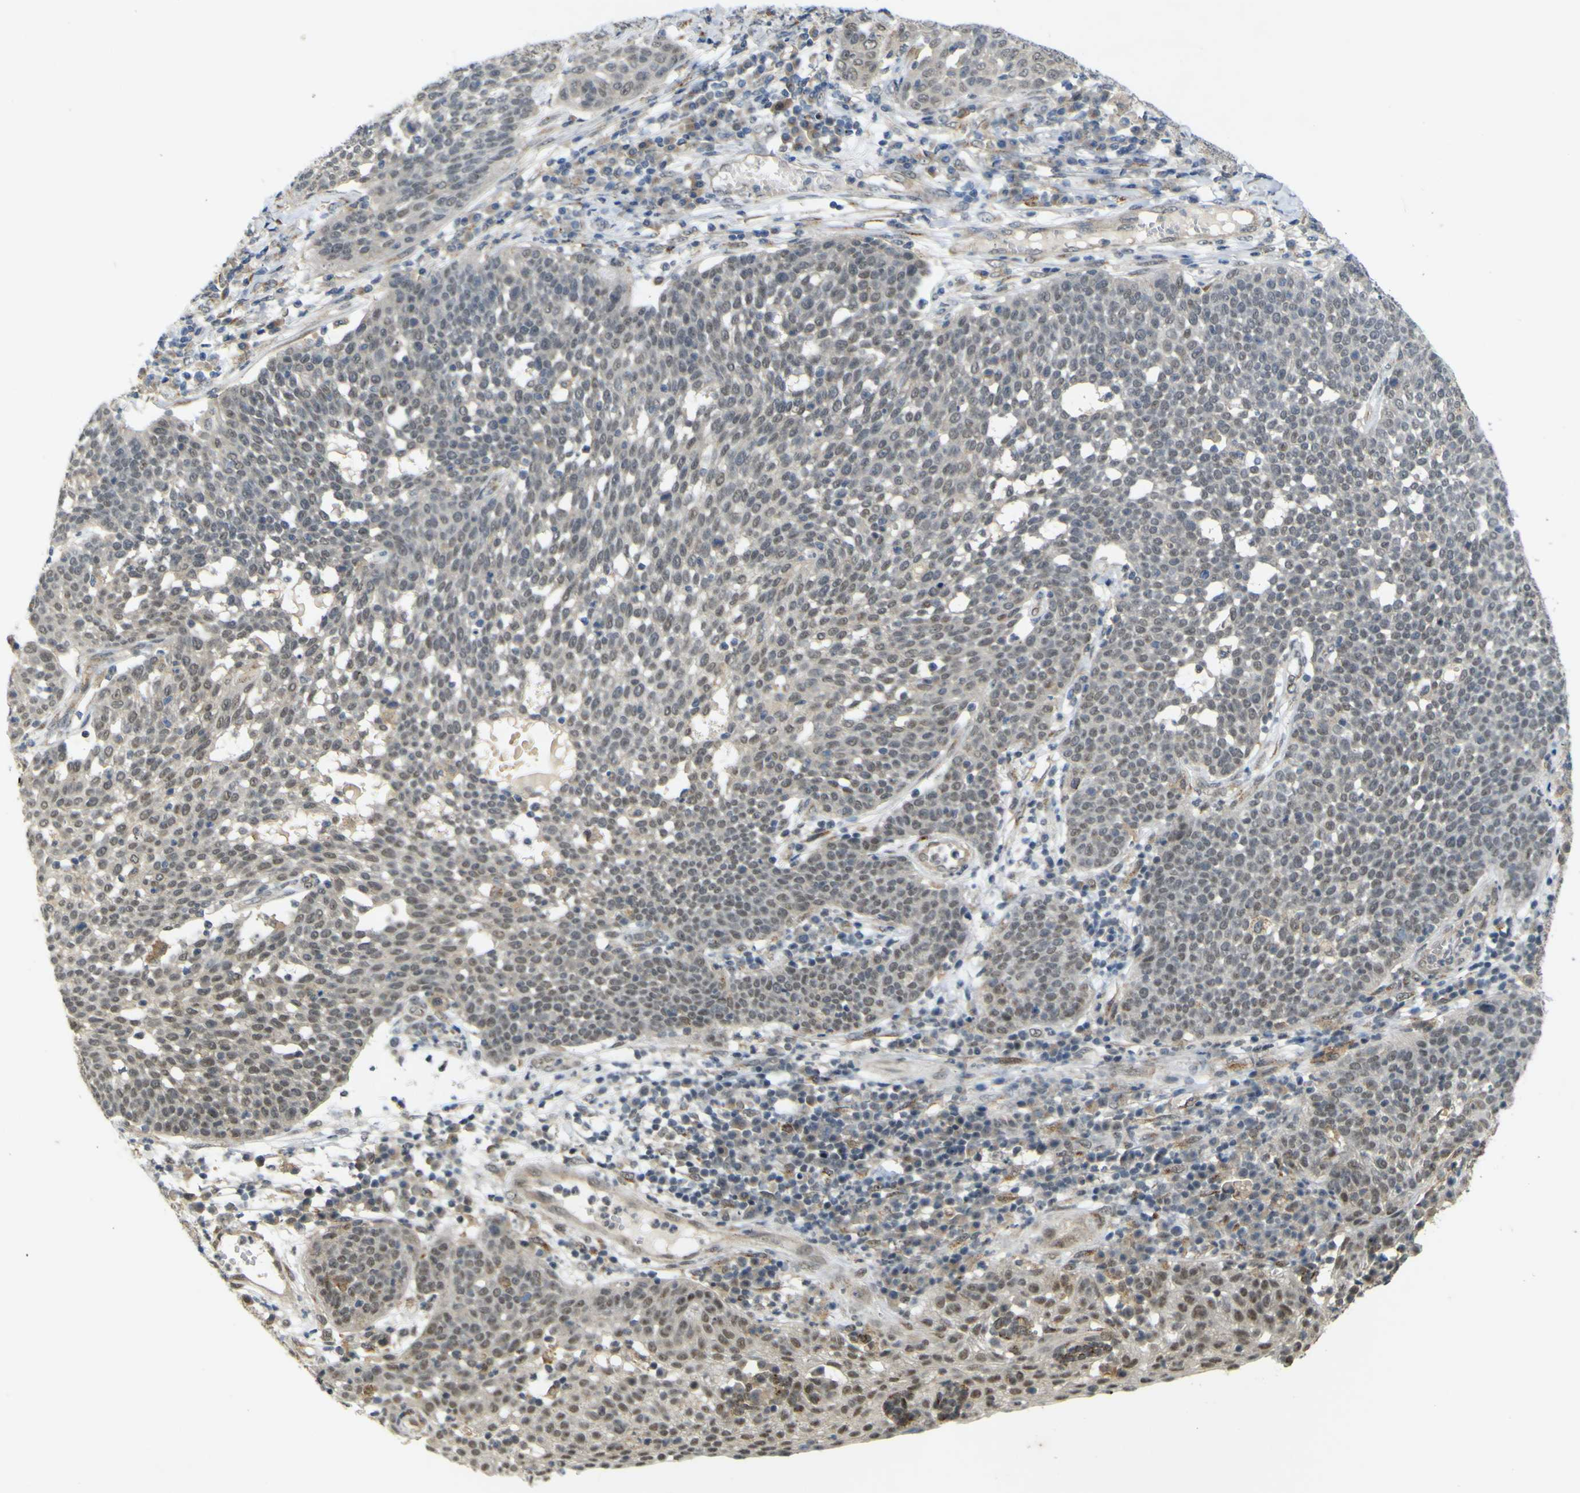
{"staining": {"intensity": "negative", "quantity": "none", "location": "none"}, "tissue": "cervical cancer", "cell_type": "Tumor cells", "image_type": "cancer", "snomed": [{"axis": "morphology", "description": "Squamous cell carcinoma, NOS"}, {"axis": "topography", "description": "Cervix"}], "caption": "A high-resolution histopathology image shows immunohistochemistry staining of cervical cancer, which reveals no significant positivity in tumor cells.", "gene": "IGF2R", "patient": {"sex": "female", "age": 34}}